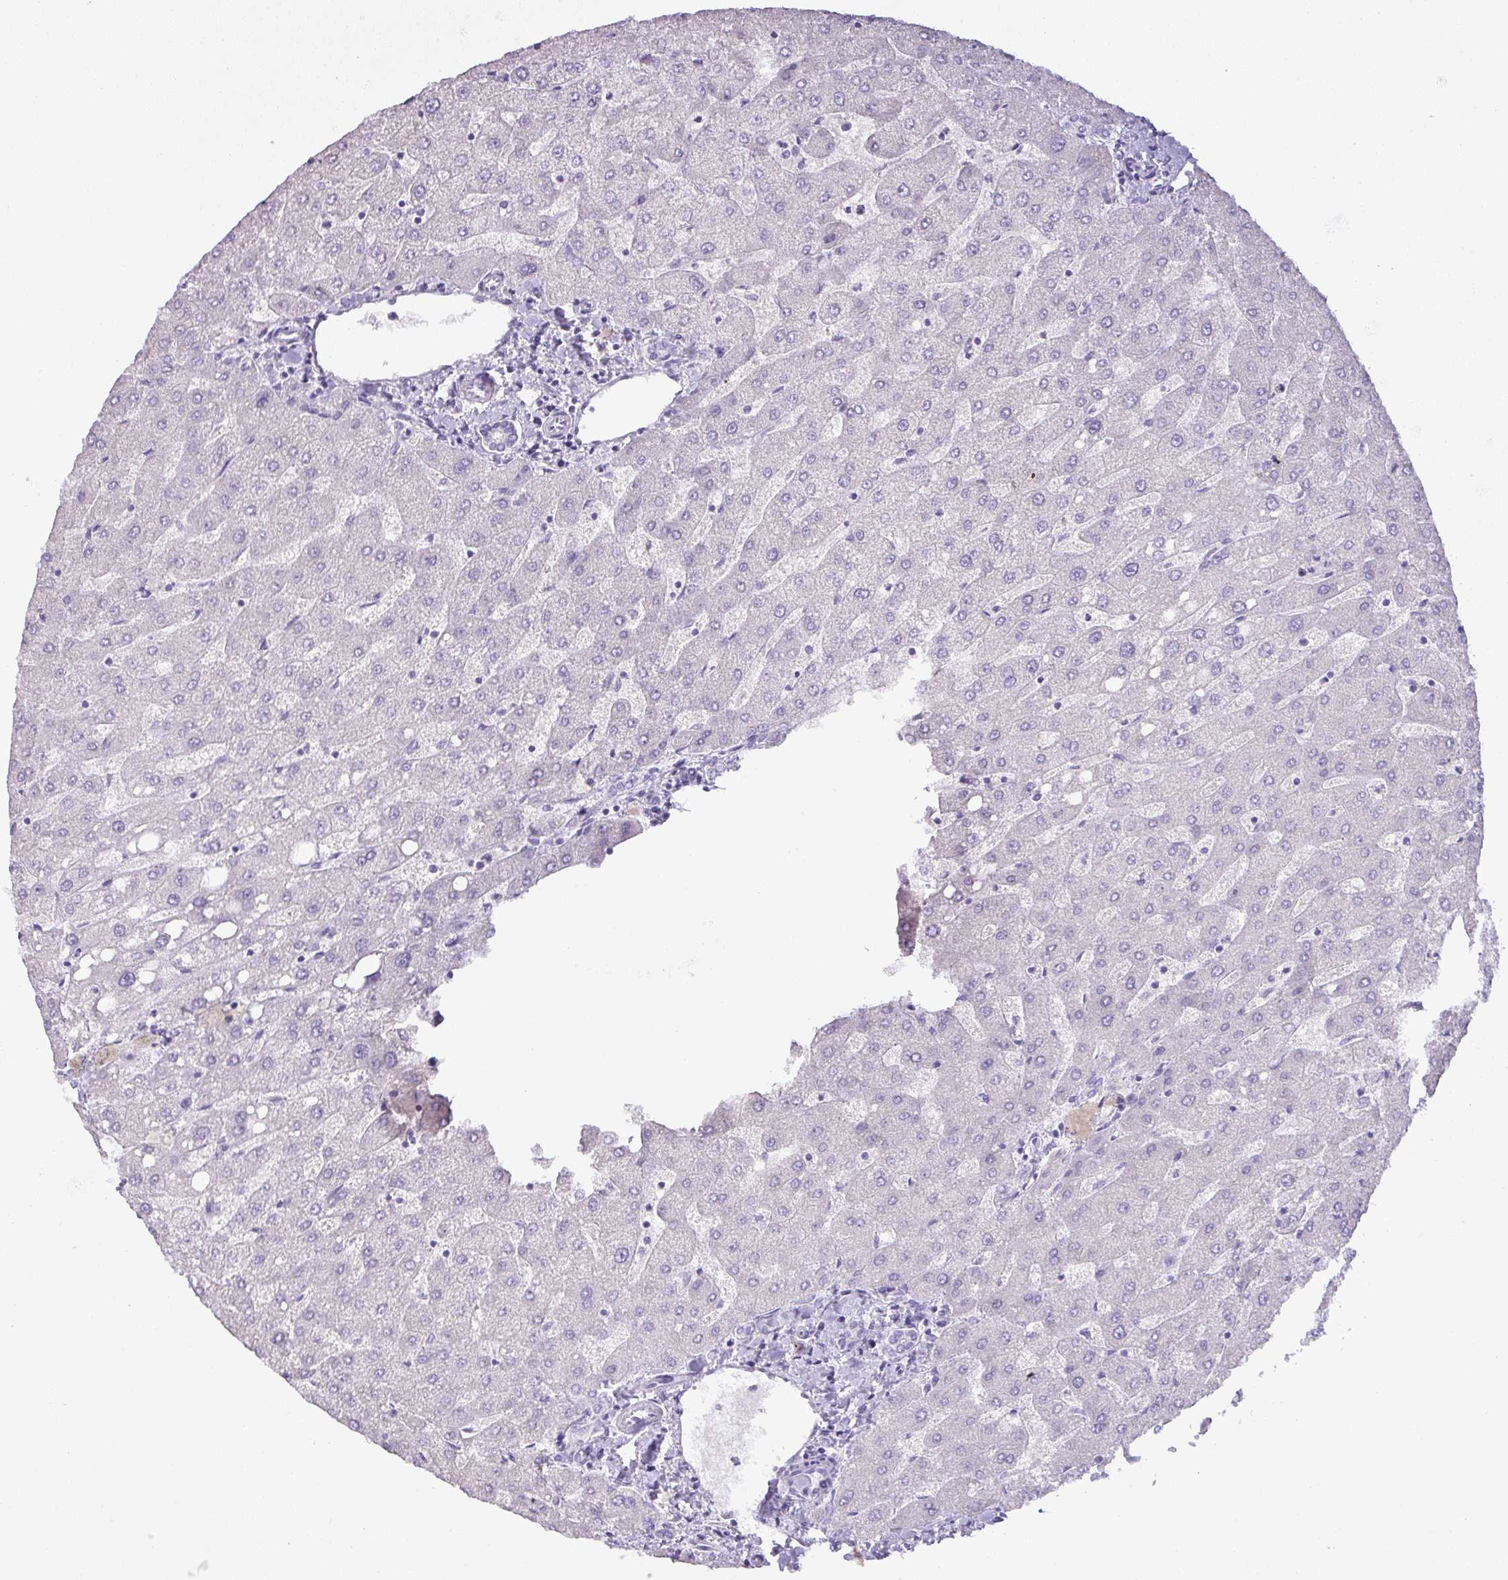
{"staining": {"intensity": "negative", "quantity": "none", "location": "none"}, "tissue": "liver", "cell_type": "Cholangiocytes", "image_type": "normal", "snomed": [{"axis": "morphology", "description": "Normal tissue, NOS"}, {"axis": "topography", "description": "Liver"}], "caption": "High magnification brightfield microscopy of benign liver stained with DAB (3,3'-diaminobenzidine) (brown) and counterstained with hematoxylin (blue): cholangiocytes show no significant staining. (DAB (3,3'-diaminobenzidine) immunohistochemistry (IHC), high magnification).", "gene": "PGA3", "patient": {"sex": "male", "age": 67}}